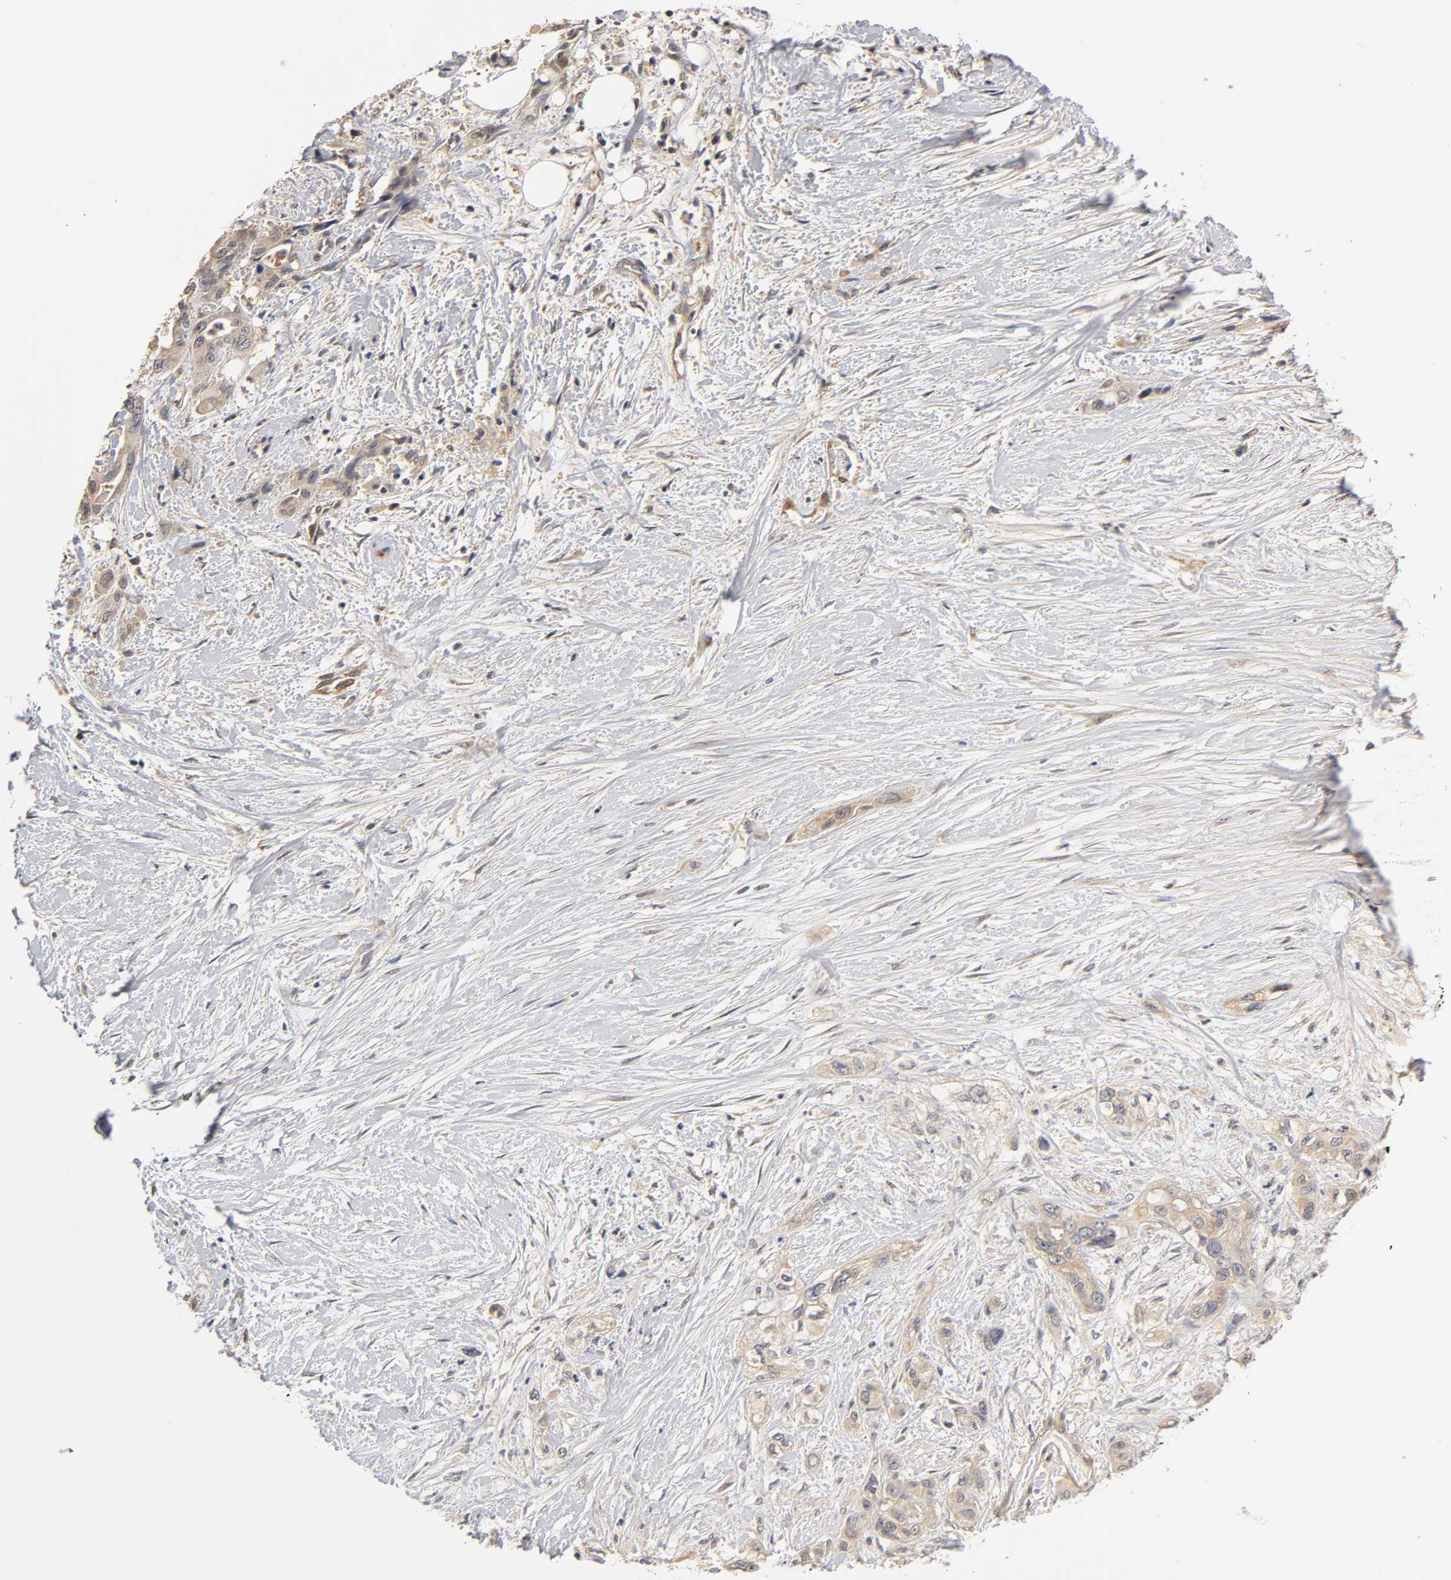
{"staining": {"intensity": "weak", "quantity": ">75%", "location": "cytoplasmic/membranous"}, "tissue": "pancreatic cancer", "cell_type": "Tumor cells", "image_type": "cancer", "snomed": [{"axis": "morphology", "description": "Adenocarcinoma, NOS"}, {"axis": "topography", "description": "Pancreas"}], "caption": "Immunohistochemistry photomicrograph of neoplastic tissue: pancreatic cancer stained using IHC shows low levels of weak protein expression localized specifically in the cytoplasmic/membranous of tumor cells, appearing as a cytoplasmic/membranous brown color.", "gene": "PDE5A", "patient": {"sex": "male", "age": 46}}